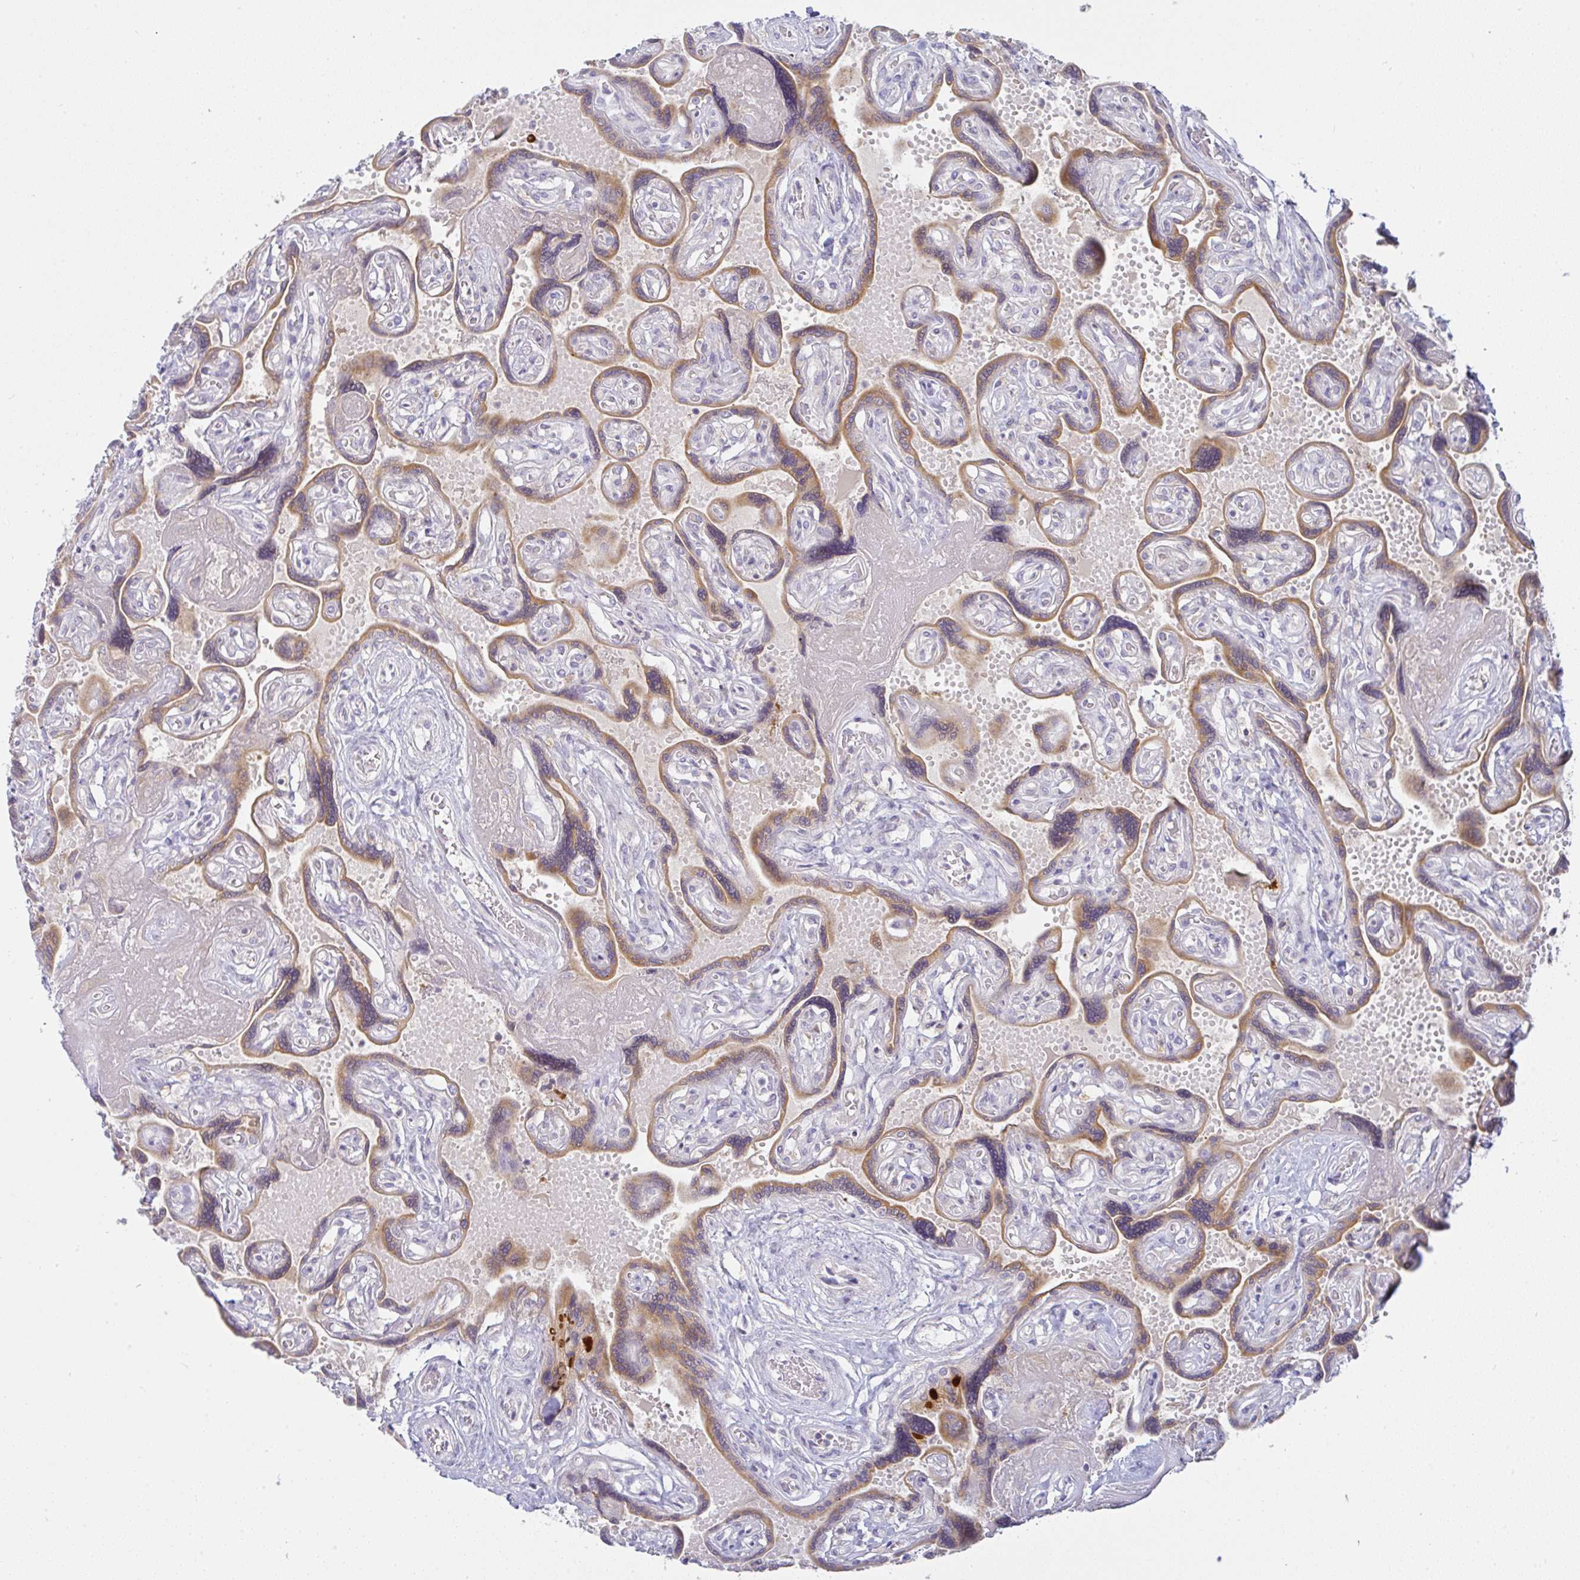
{"staining": {"intensity": "strong", "quantity": ">75%", "location": "cytoplasmic/membranous"}, "tissue": "placenta", "cell_type": "Trophoblastic cells", "image_type": "normal", "snomed": [{"axis": "morphology", "description": "Normal tissue, NOS"}, {"axis": "topography", "description": "Placenta"}], "caption": "A high-resolution photomicrograph shows immunohistochemistry staining of benign placenta, which displays strong cytoplasmic/membranous expression in about >75% of trophoblastic cells.", "gene": "DERL2", "patient": {"sex": "female", "age": 32}}